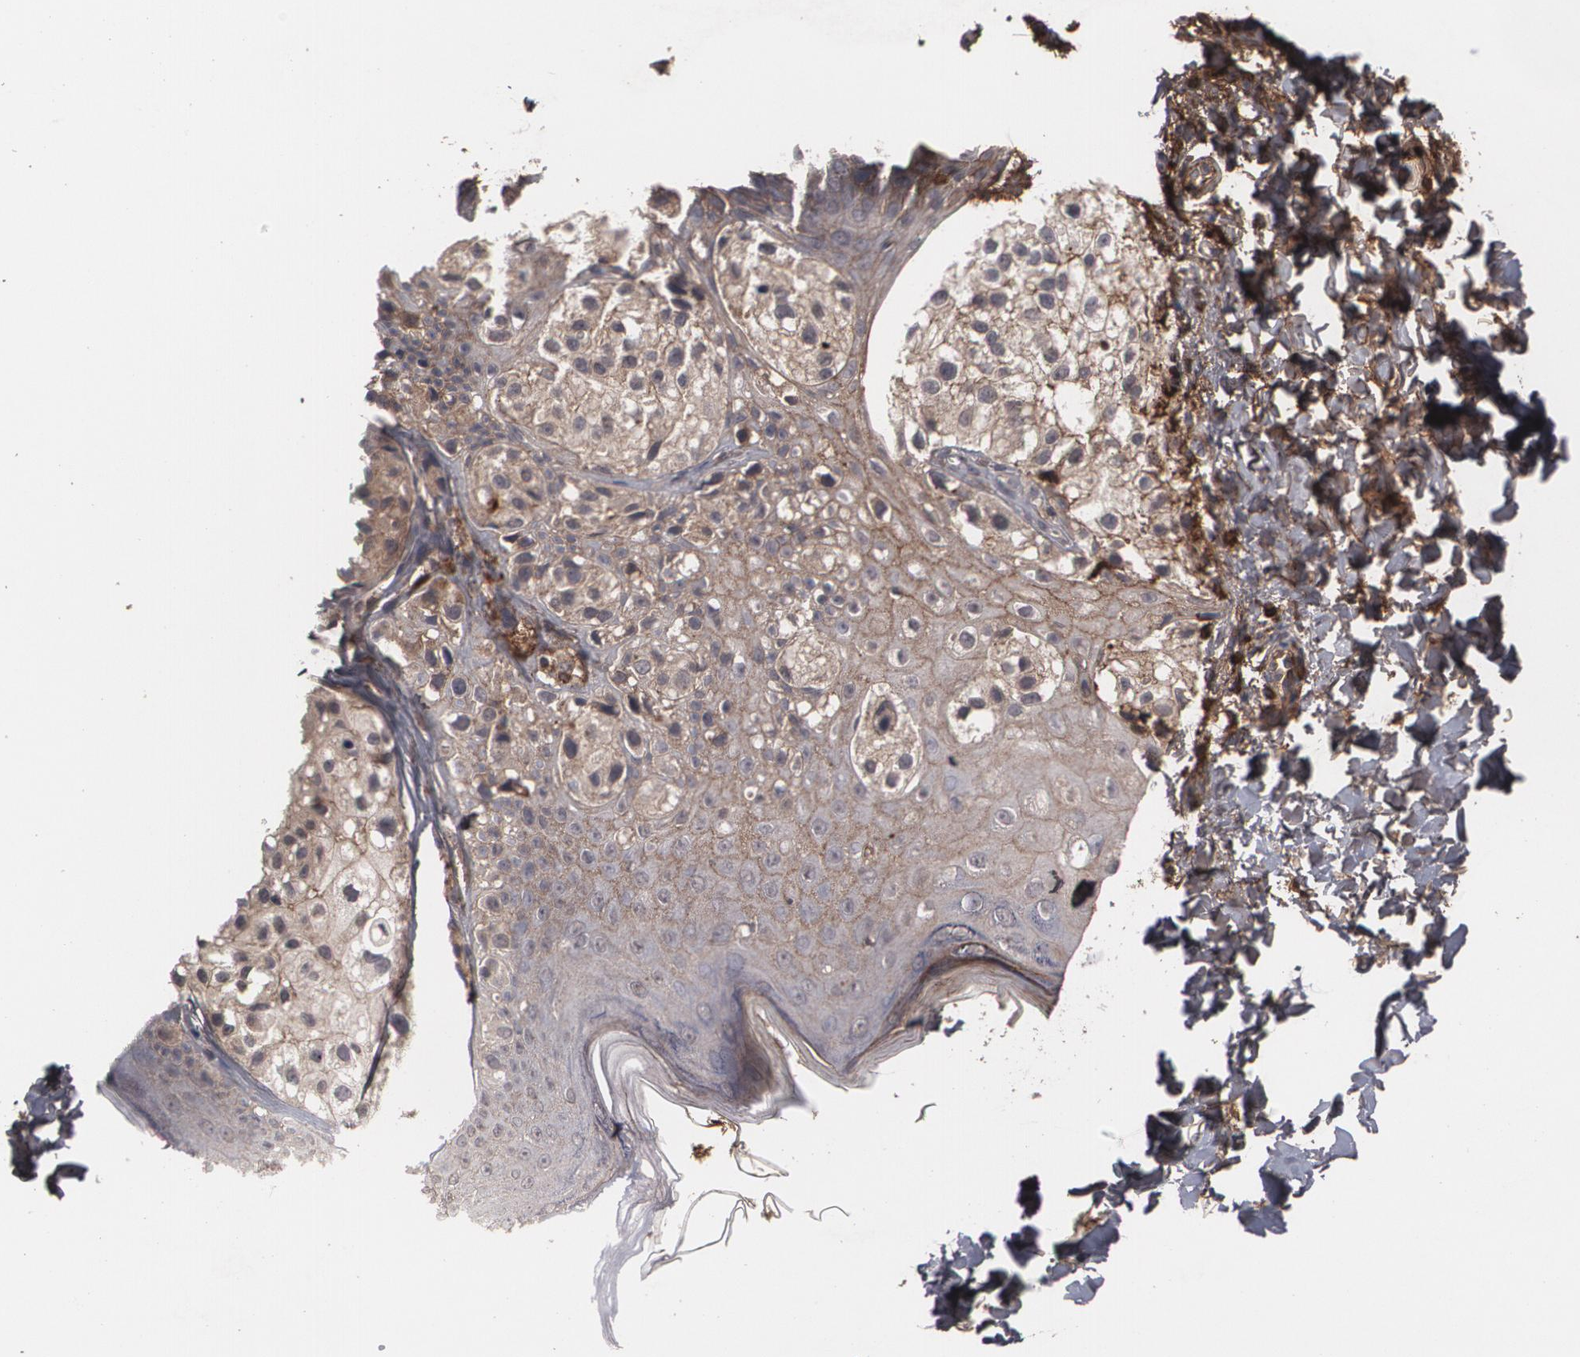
{"staining": {"intensity": "moderate", "quantity": ">75%", "location": "cytoplasmic/membranous"}, "tissue": "melanoma", "cell_type": "Tumor cells", "image_type": "cancer", "snomed": [{"axis": "morphology", "description": "Malignant melanoma, NOS"}, {"axis": "topography", "description": "Skin"}], "caption": "Immunohistochemical staining of human malignant melanoma shows medium levels of moderate cytoplasmic/membranous protein expression in approximately >75% of tumor cells.", "gene": "ARF6", "patient": {"sex": "male", "age": 23}}